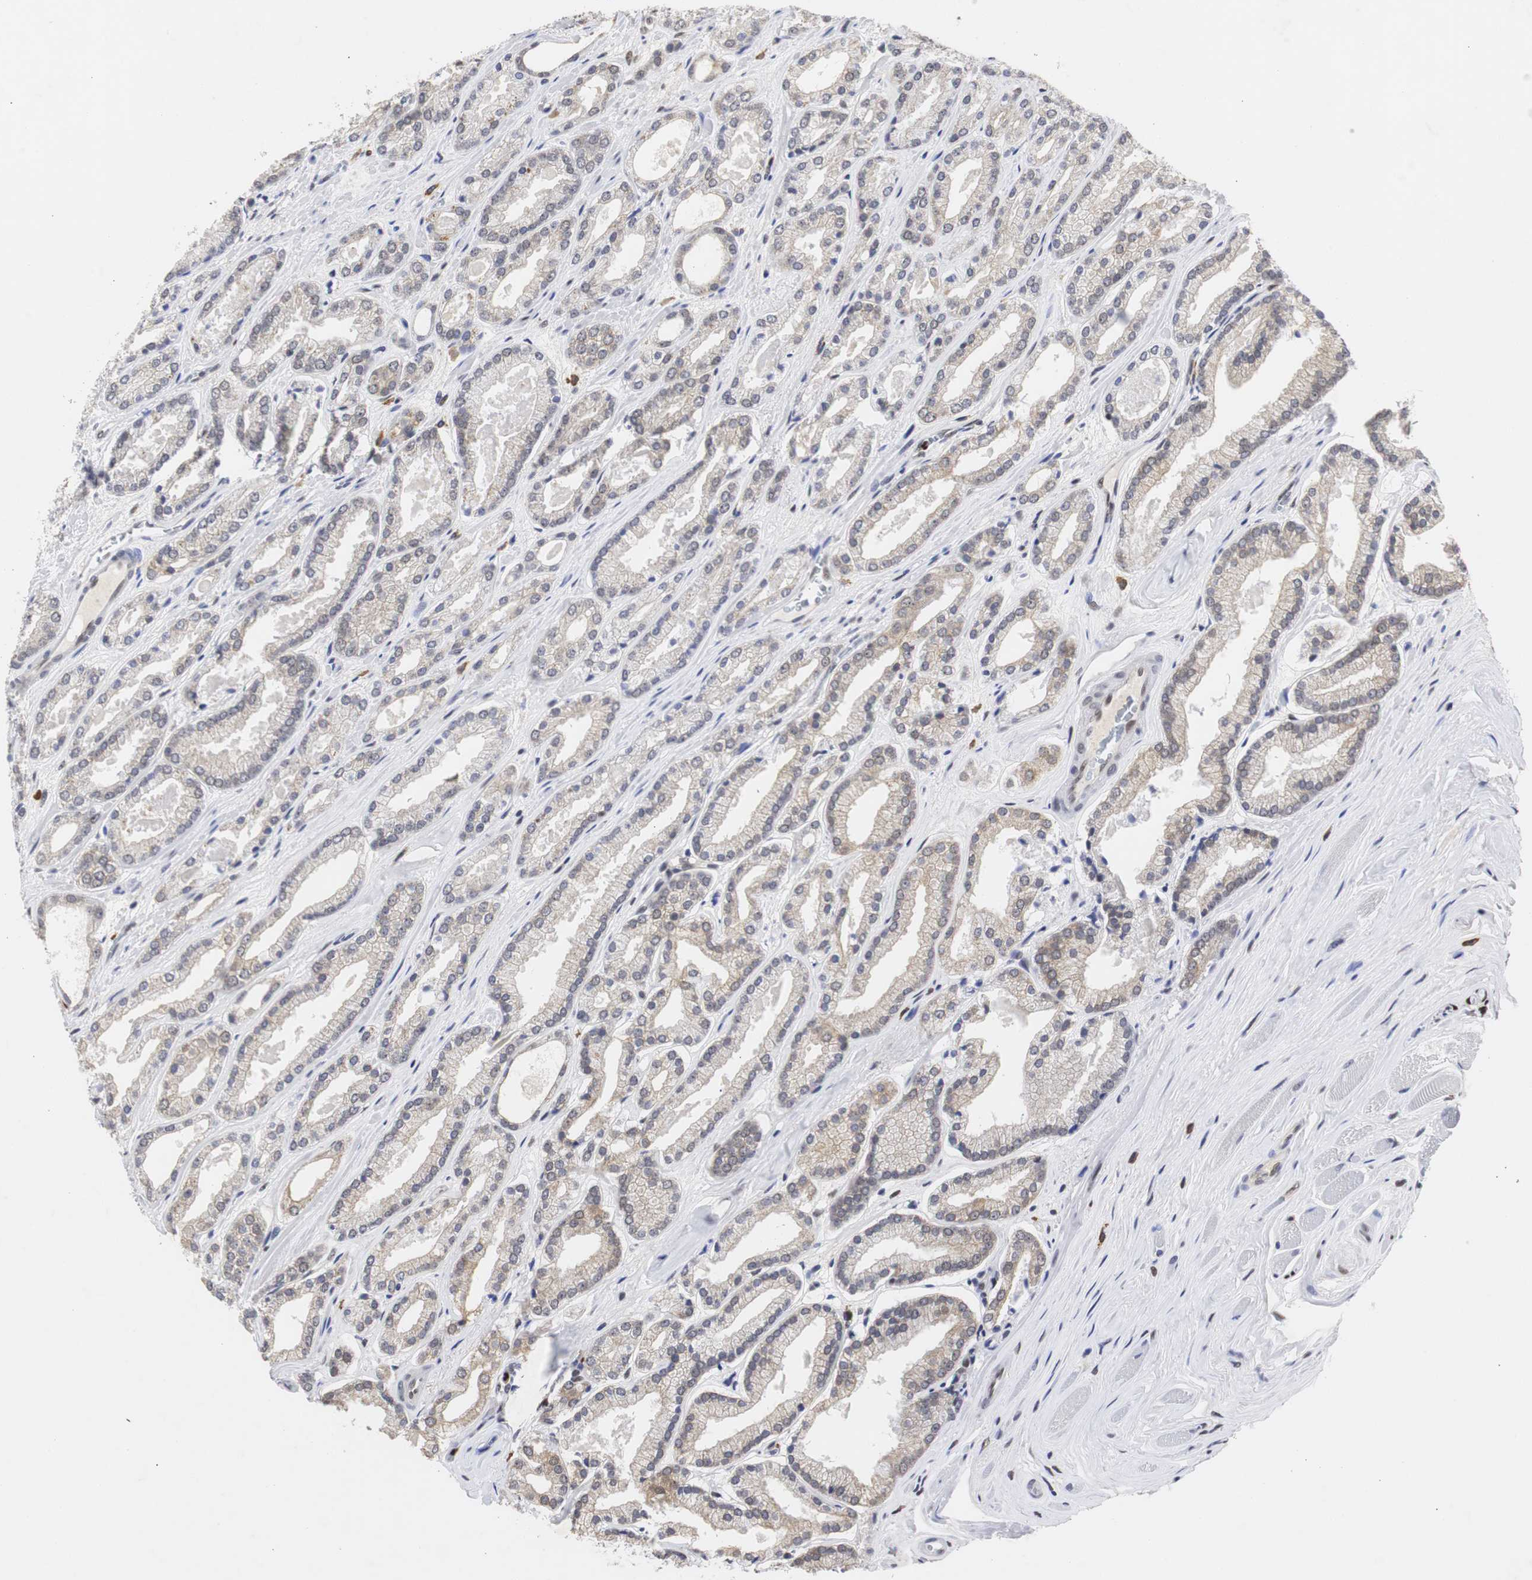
{"staining": {"intensity": "weak", "quantity": ">75%", "location": "cytoplasmic/membranous"}, "tissue": "prostate cancer", "cell_type": "Tumor cells", "image_type": "cancer", "snomed": [{"axis": "morphology", "description": "Adenocarcinoma, Low grade"}, {"axis": "topography", "description": "Prostate"}], "caption": "Immunohistochemistry micrograph of human prostate cancer (adenocarcinoma (low-grade)) stained for a protein (brown), which exhibits low levels of weak cytoplasmic/membranous positivity in about >75% of tumor cells.", "gene": "ZFC3H1", "patient": {"sex": "male", "age": 59}}